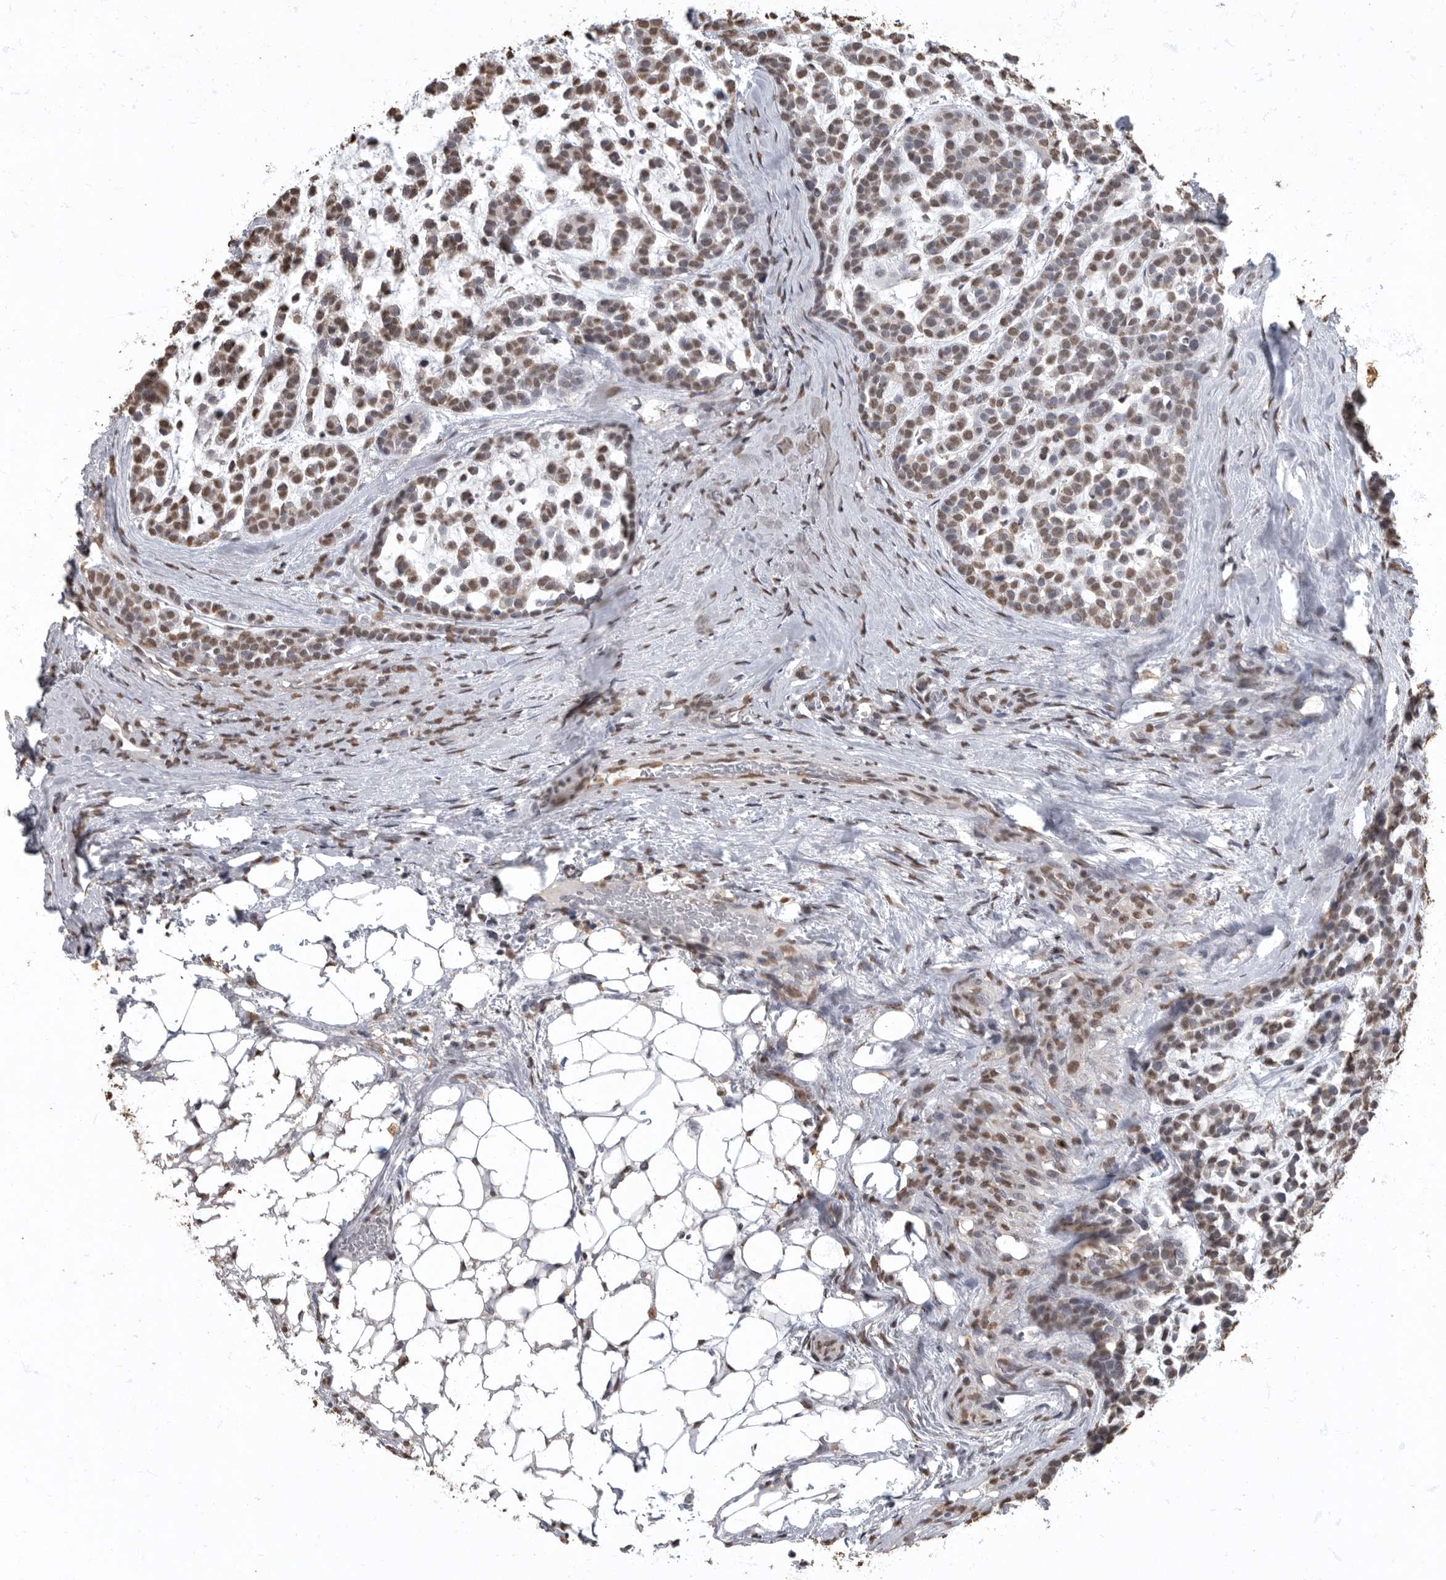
{"staining": {"intensity": "weak", "quantity": ">75%", "location": "nuclear"}, "tissue": "head and neck cancer", "cell_type": "Tumor cells", "image_type": "cancer", "snomed": [{"axis": "morphology", "description": "Adenocarcinoma, NOS"}, {"axis": "morphology", "description": "Adenoma, NOS"}, {"axis": "topography", "description": "Head-Neck"}], "caption": "Immunohistochemistry (IHC) (DAB (3,3'-diaminobenzidine)) staining of human head and neck adenocarcinoma reveals weak nuclear protein expression in approximately >75% of tumor cells.", "gene": "NBL1", "patient": {"sex": "female", "age": 55}}